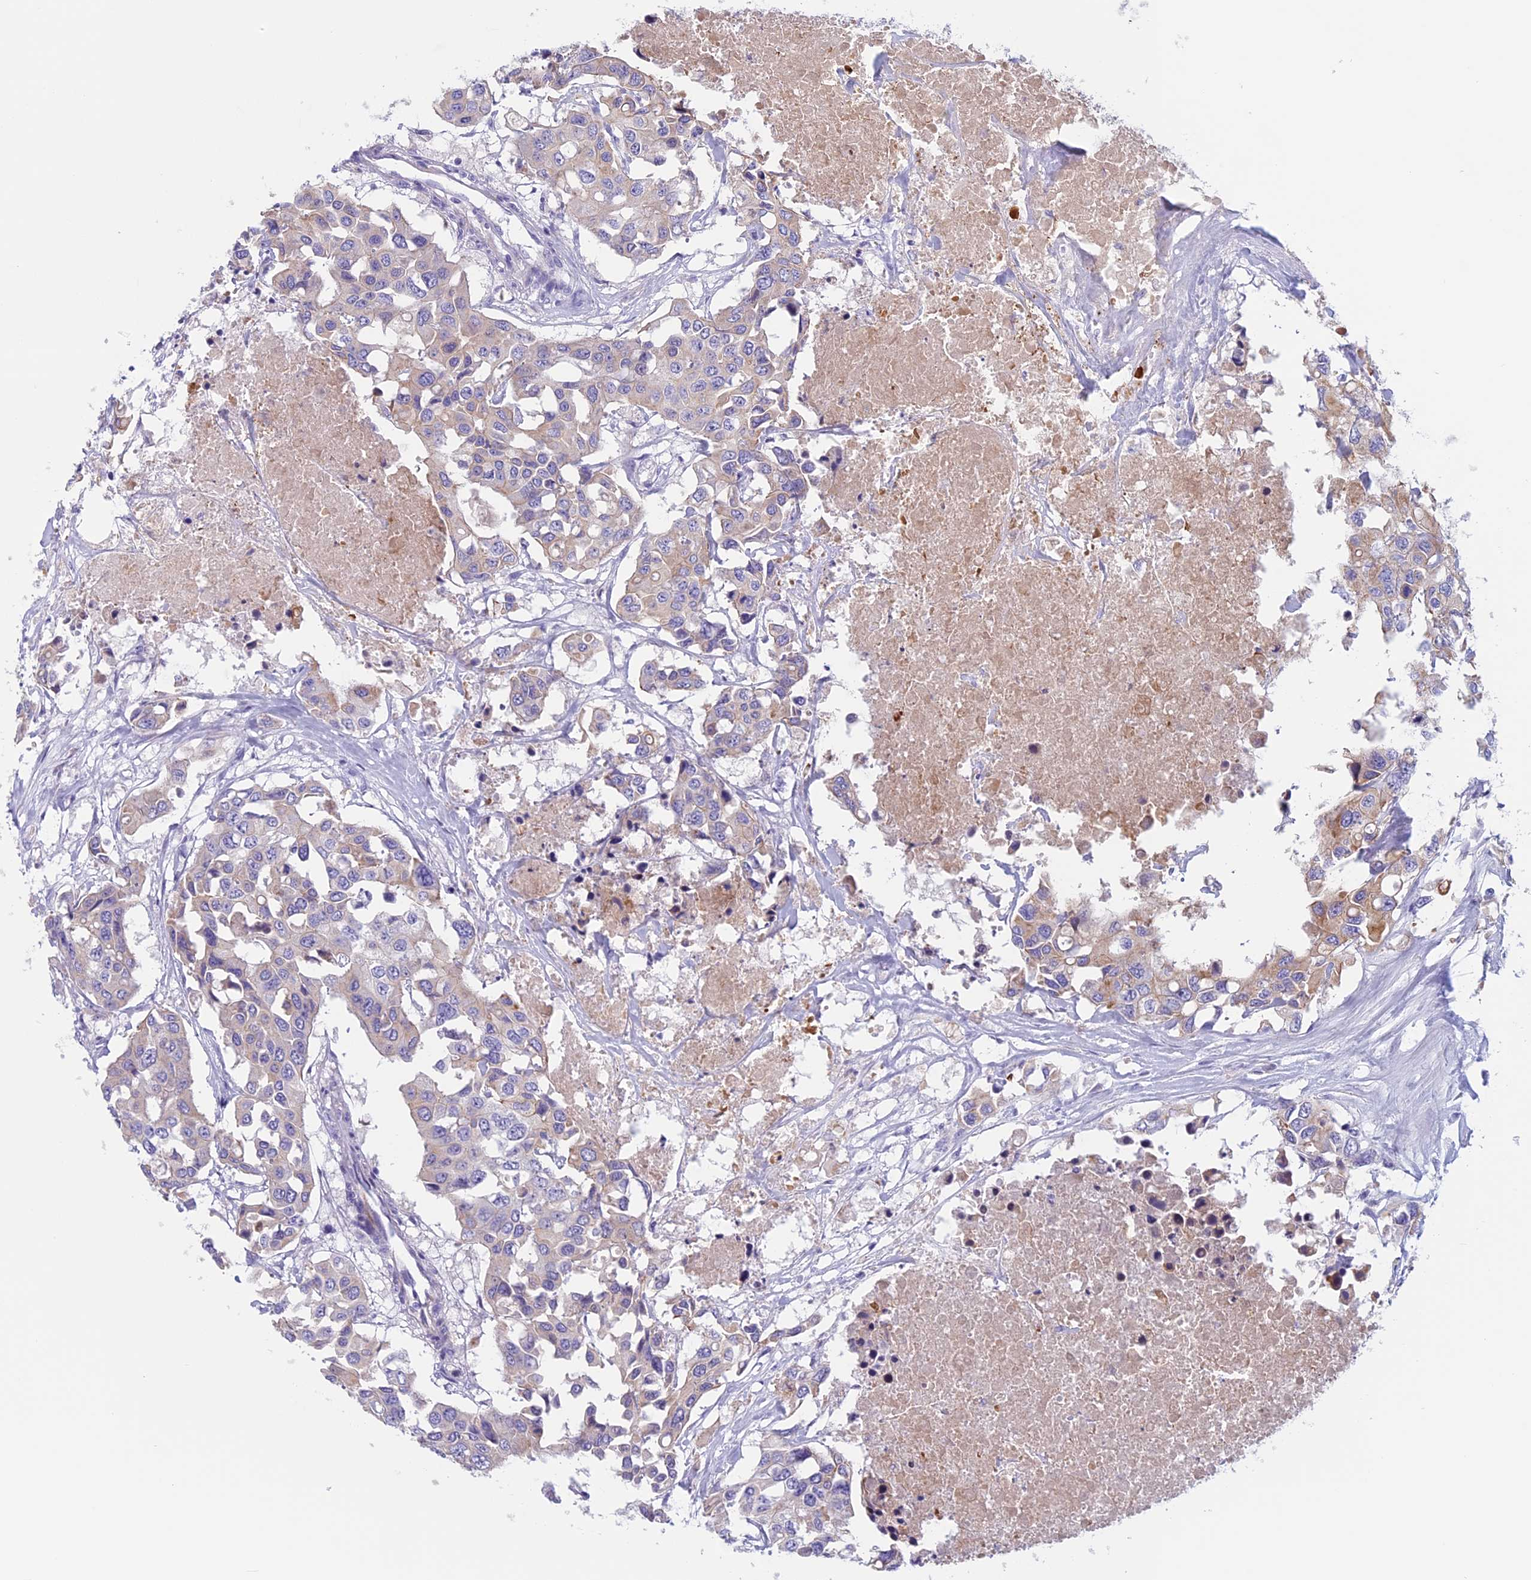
{"staining": {"intensity": "weak", "quantity": "<25%", "location": "cytoplasmic/membranous"}, "tissue": "colorectal cancer", "cell_type": "Tumor cells", "image_type": "cancer", "snomed": [{"axis": "morphology", "description": "Adenocarcinoma, NOS"}, {"axis": "topography", "description": "Colon"}], "caption": "Histopathology image shows no protein positivity in tumor cells of colorectal adenocarcinoma tissue.", "gene": "ANGPTL2", "patient": {"sex": "male", "age": 77}}